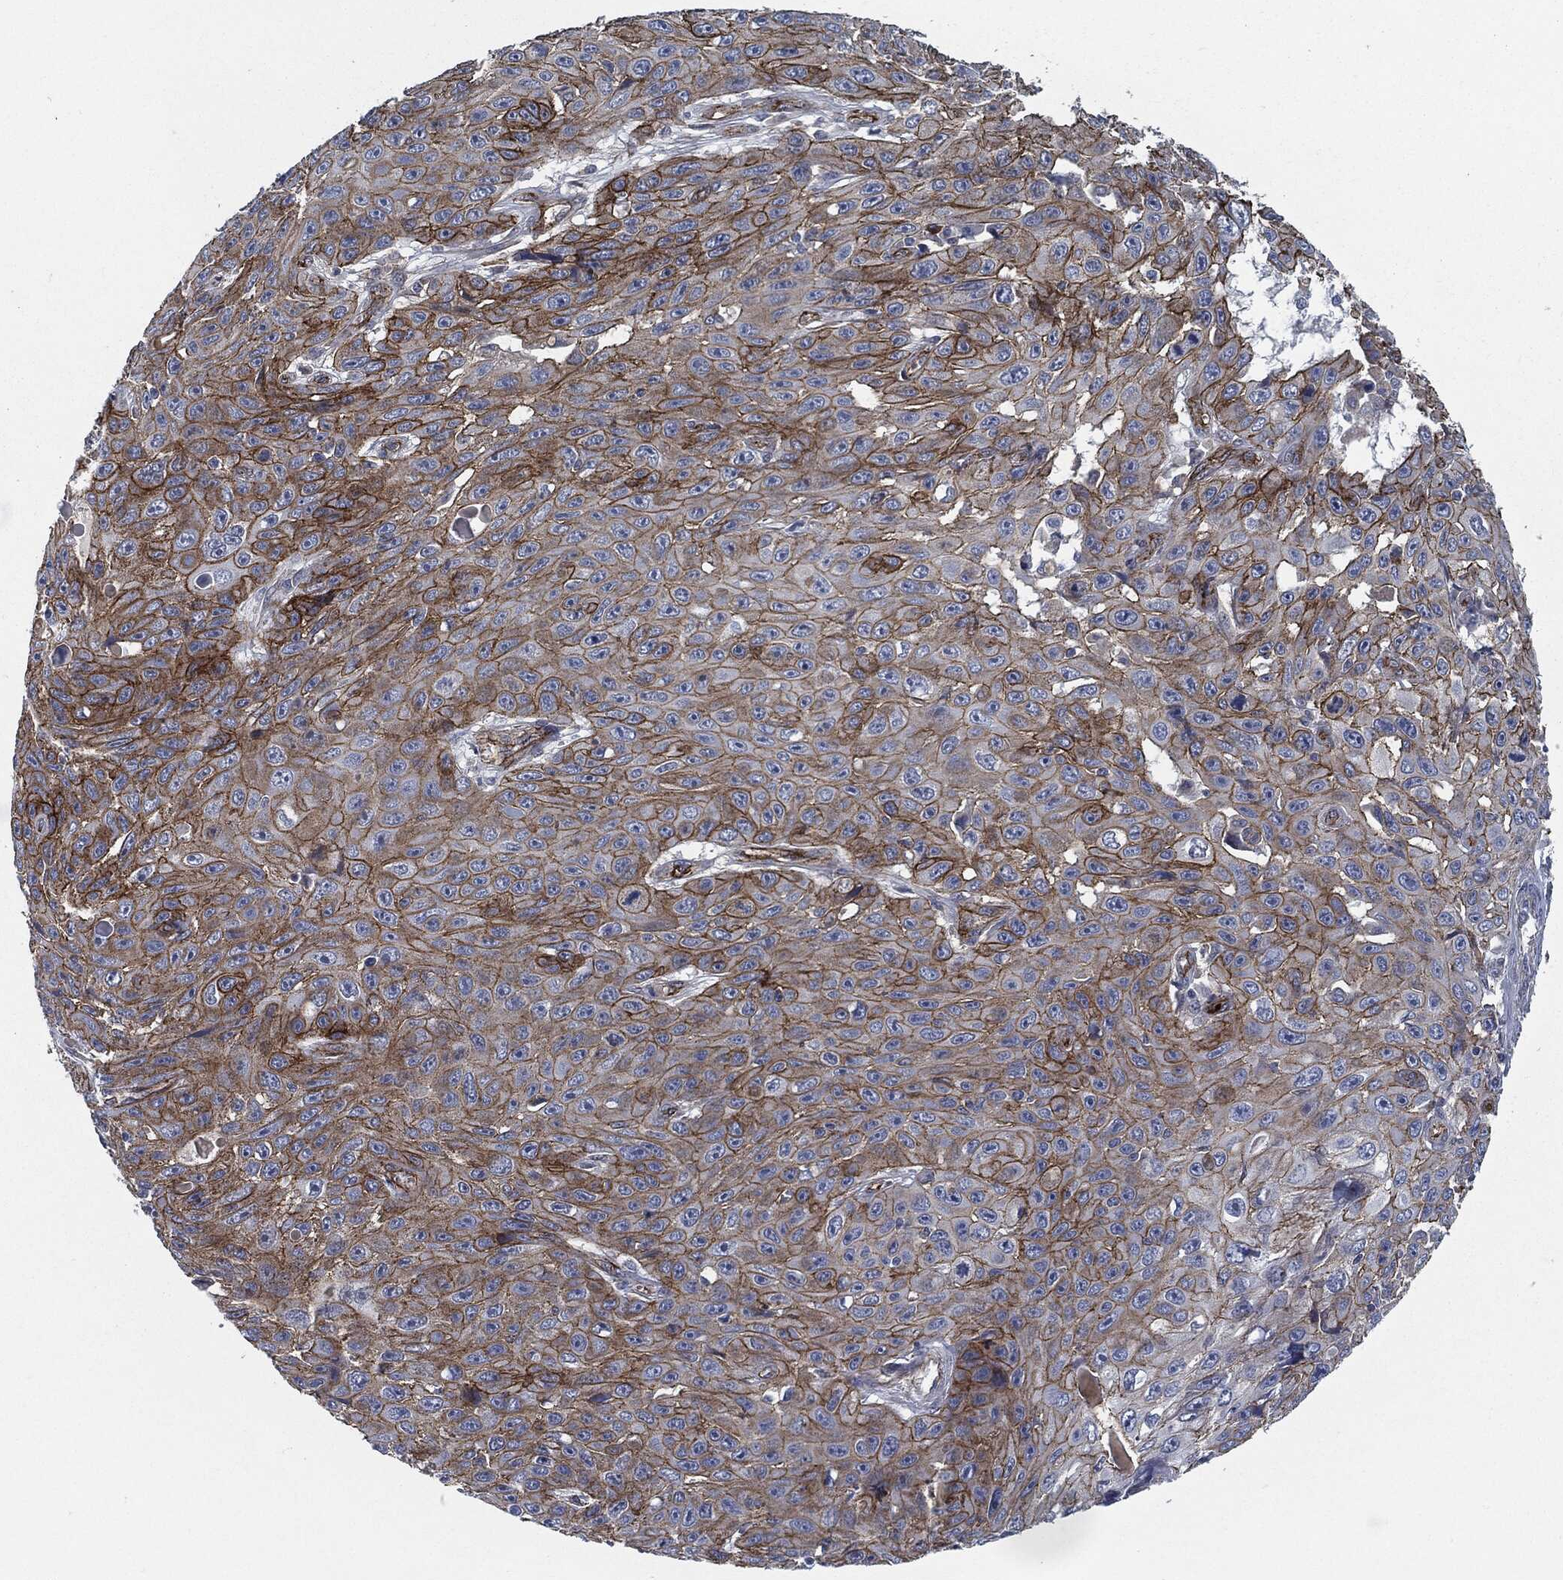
{"staining": {"intensity": "strong", "quantity": "25%-75%", "location": "cytoplasmic/membranous"}, "tissue": "skin cancer", "cell_type": "Tumor cells", "image_type": "cancer", "snomed": [{"axis": "morphology", "description": "Squamous cell carcinoma, NOS"}, {"axis": "topography", "description": "Skin"}], "caption": "Immunohistochemistry (IHC) photomicrograph of neoplastic tissue: skin squamous cell carcinoma stained using IHC demonstrates high levels of strong protein expression localized specifically in the cytoplasmic/membranous of tumor cells, appearing as a cytoplasmic/membranous brown color.", "gene": "SVIL", "patient": {"sex": "male", "age": 82}}